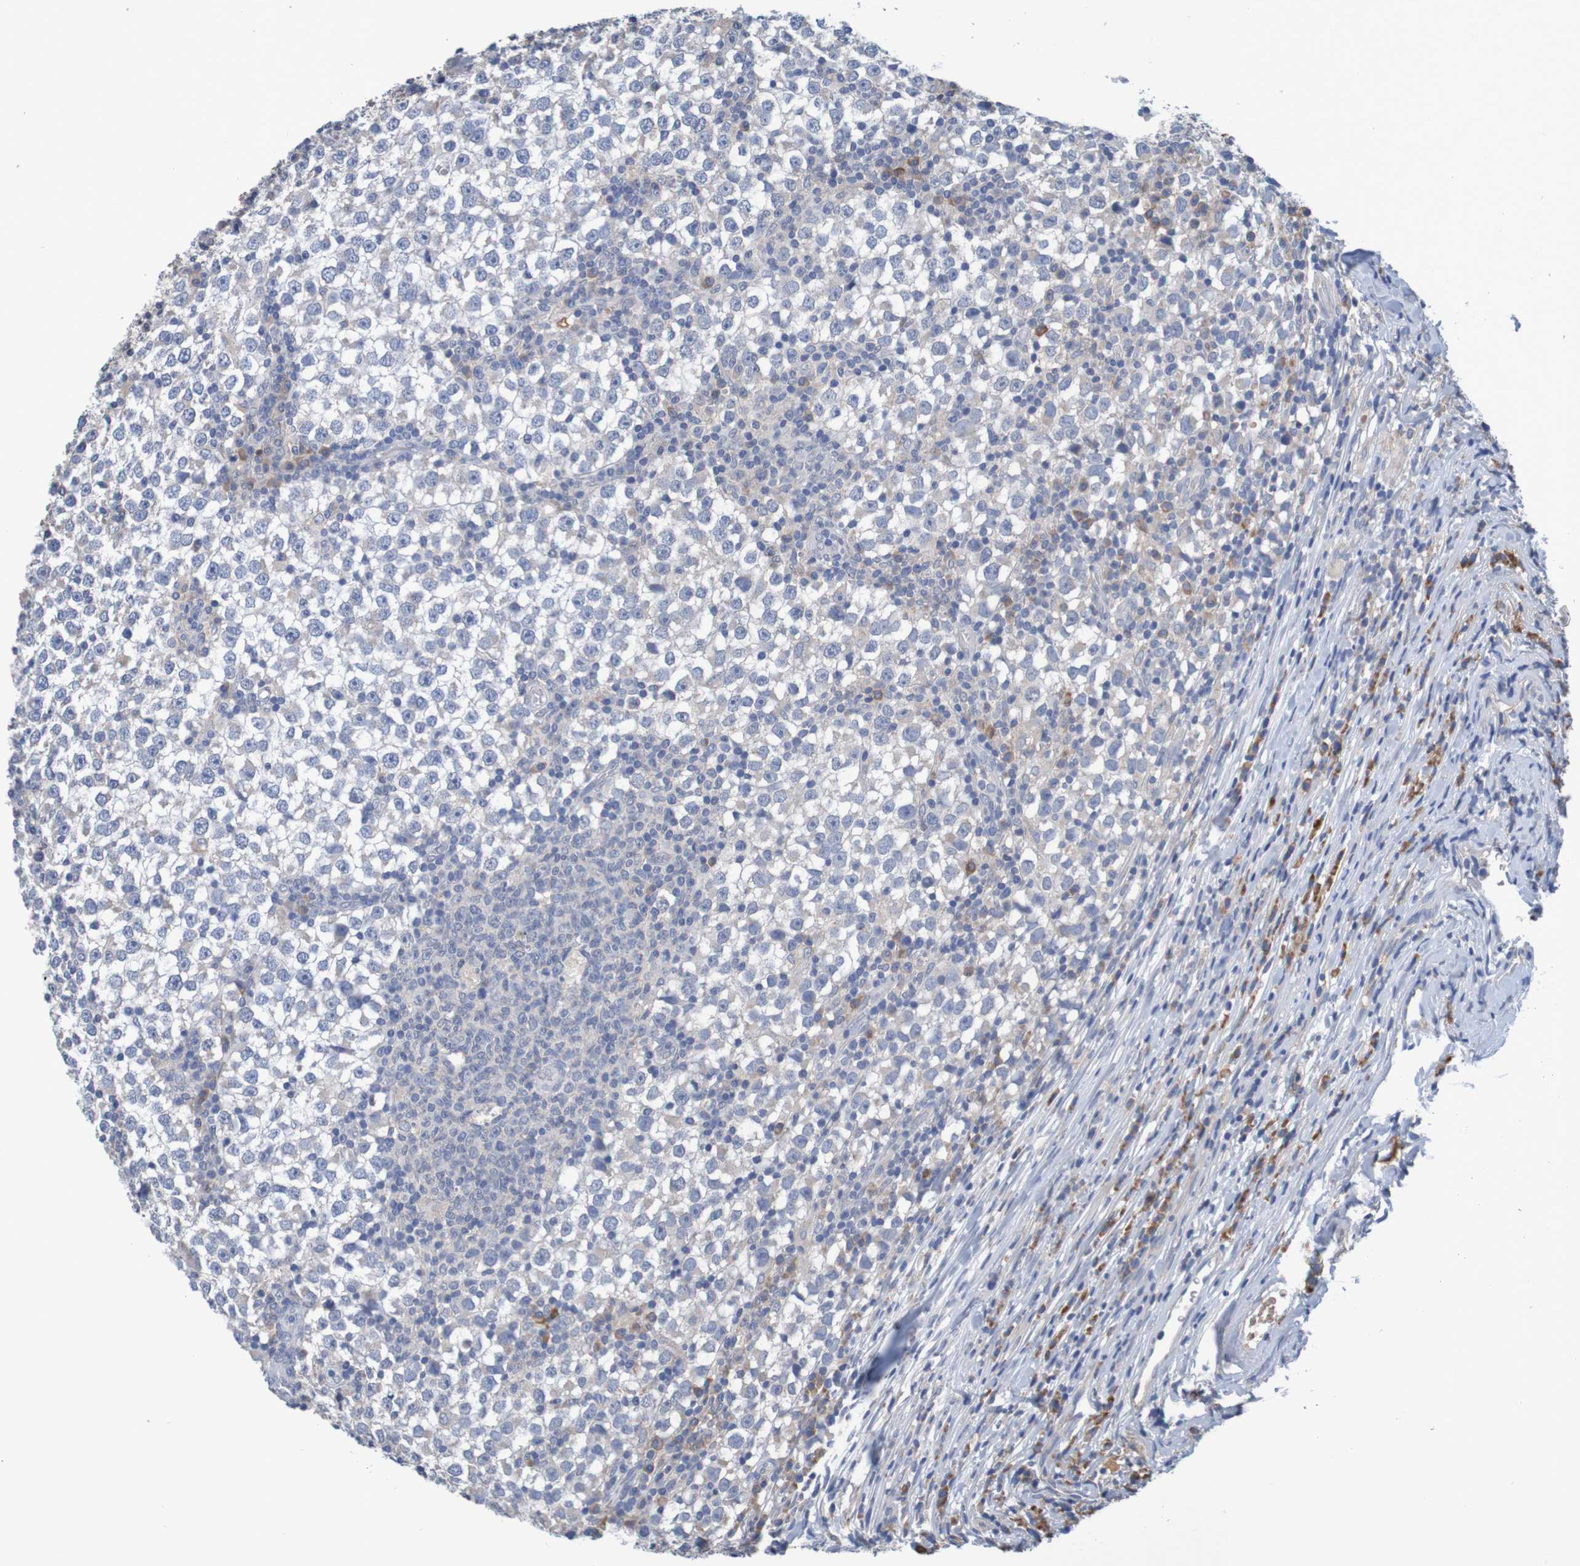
{"staining": {"intensity": "weak", "quantity": "<25%", "location": "cytoplasmic/membranous"}, "tissue": "testis cancer", "cell_type": "Tumor cells", "image_type": "cancer", "snomed": [{"axis": "morphology", "description": "Seminoma, NOS"}, {"axis": "topography", "description": "Testis"}], "caption": "The immunohistochemistry micrograph has no significant expression in tumor cells of testis cancer tissue.", "gene": "LTA", "patient": {"sex": "male", "age": 65}}